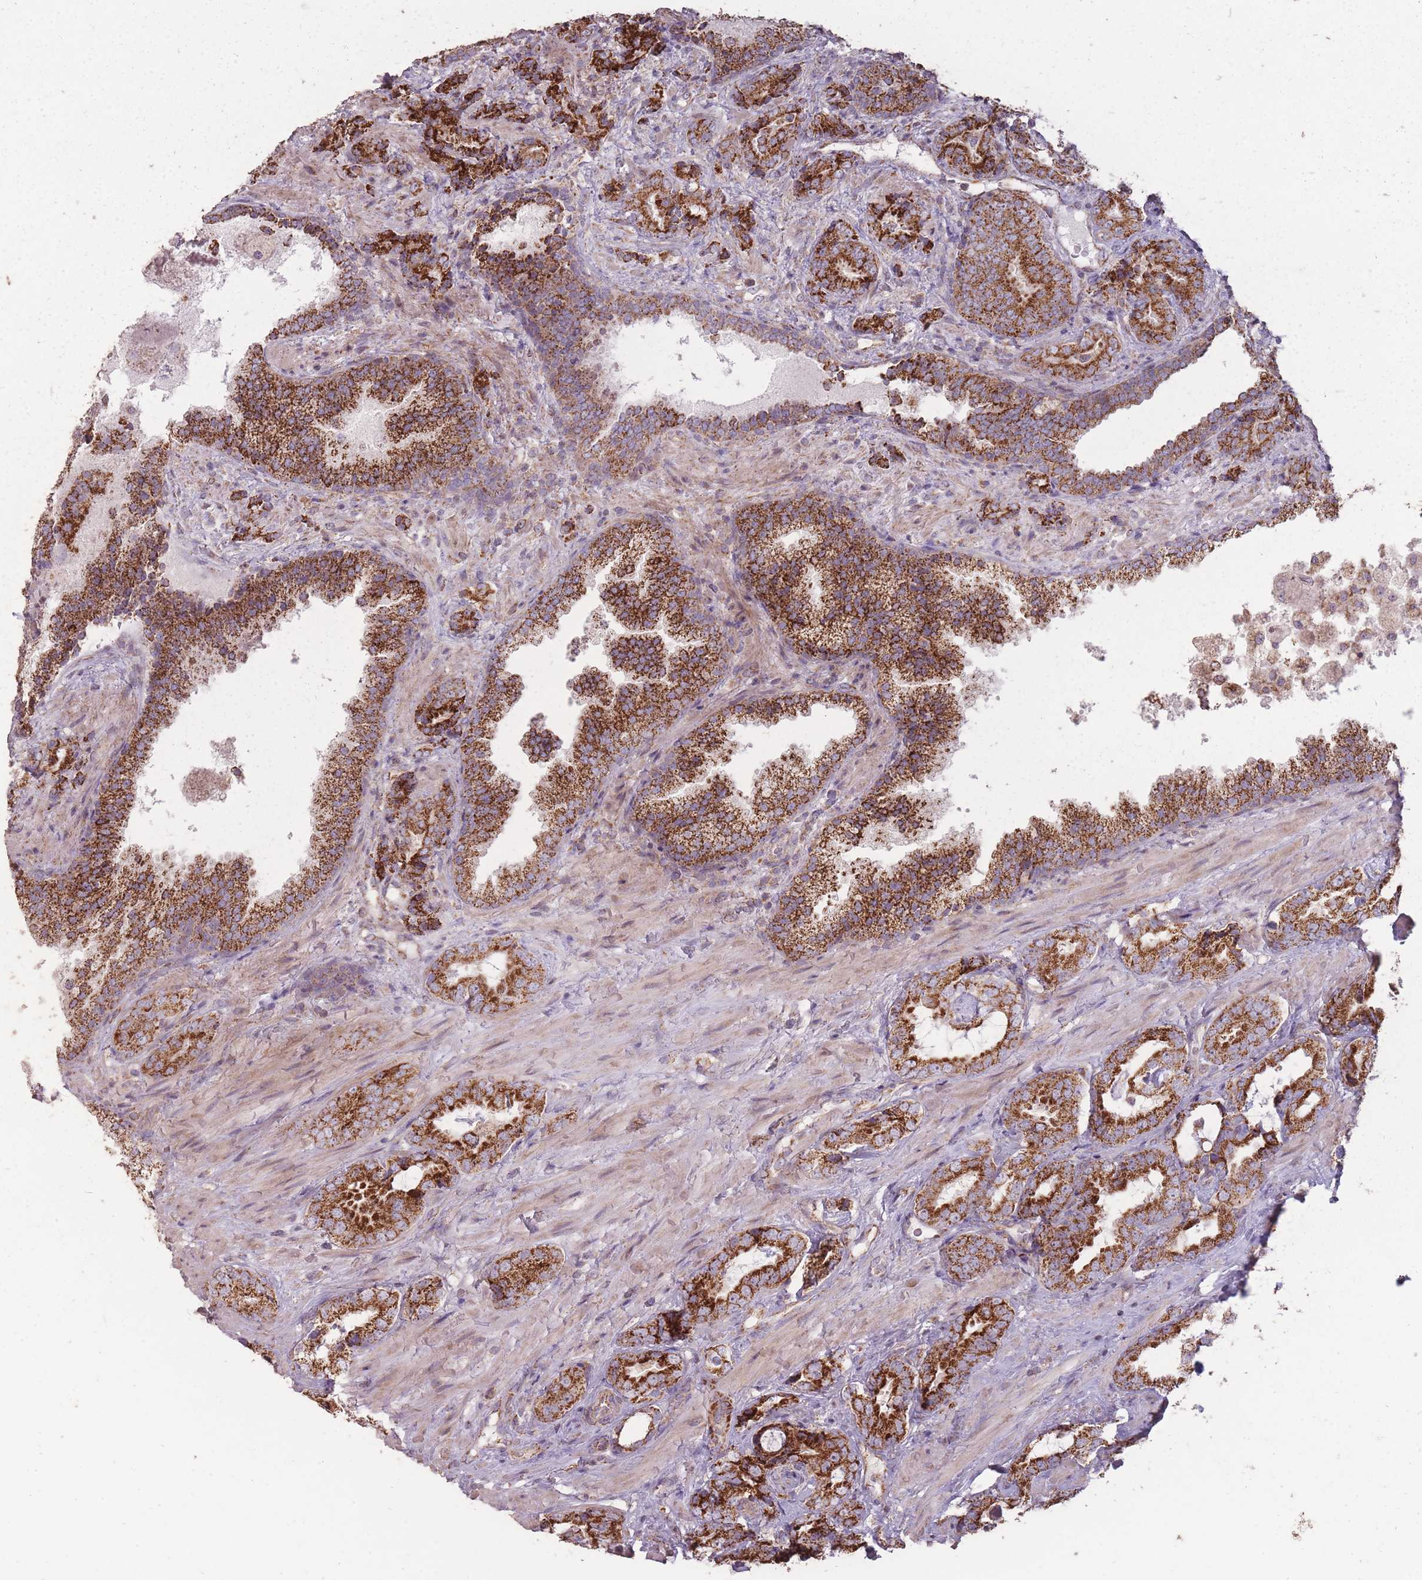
{"staining": {"intensity": "strong", "quantity": ">75%", "location": "cytoplasmic/membranous"}, "tissue": "prostate cancer", "cell_type": "Tumor cells", "image_type": "cancer", "snomed": [{"axis": "morphology", "description": "Adenocarcinoma, High grade"}, {"axis": "topography", "description": "Prostate"}], "caption": "High-grade adenocarcinoma (prostate) stained with DAB immunohistochemistry (IHC) reveals high levels of strong cytoplasmic/membranous positivity in about >75% of tumor cells.", "gene": "CNOT8", "patient": {"sex": "male", "age": 71}}